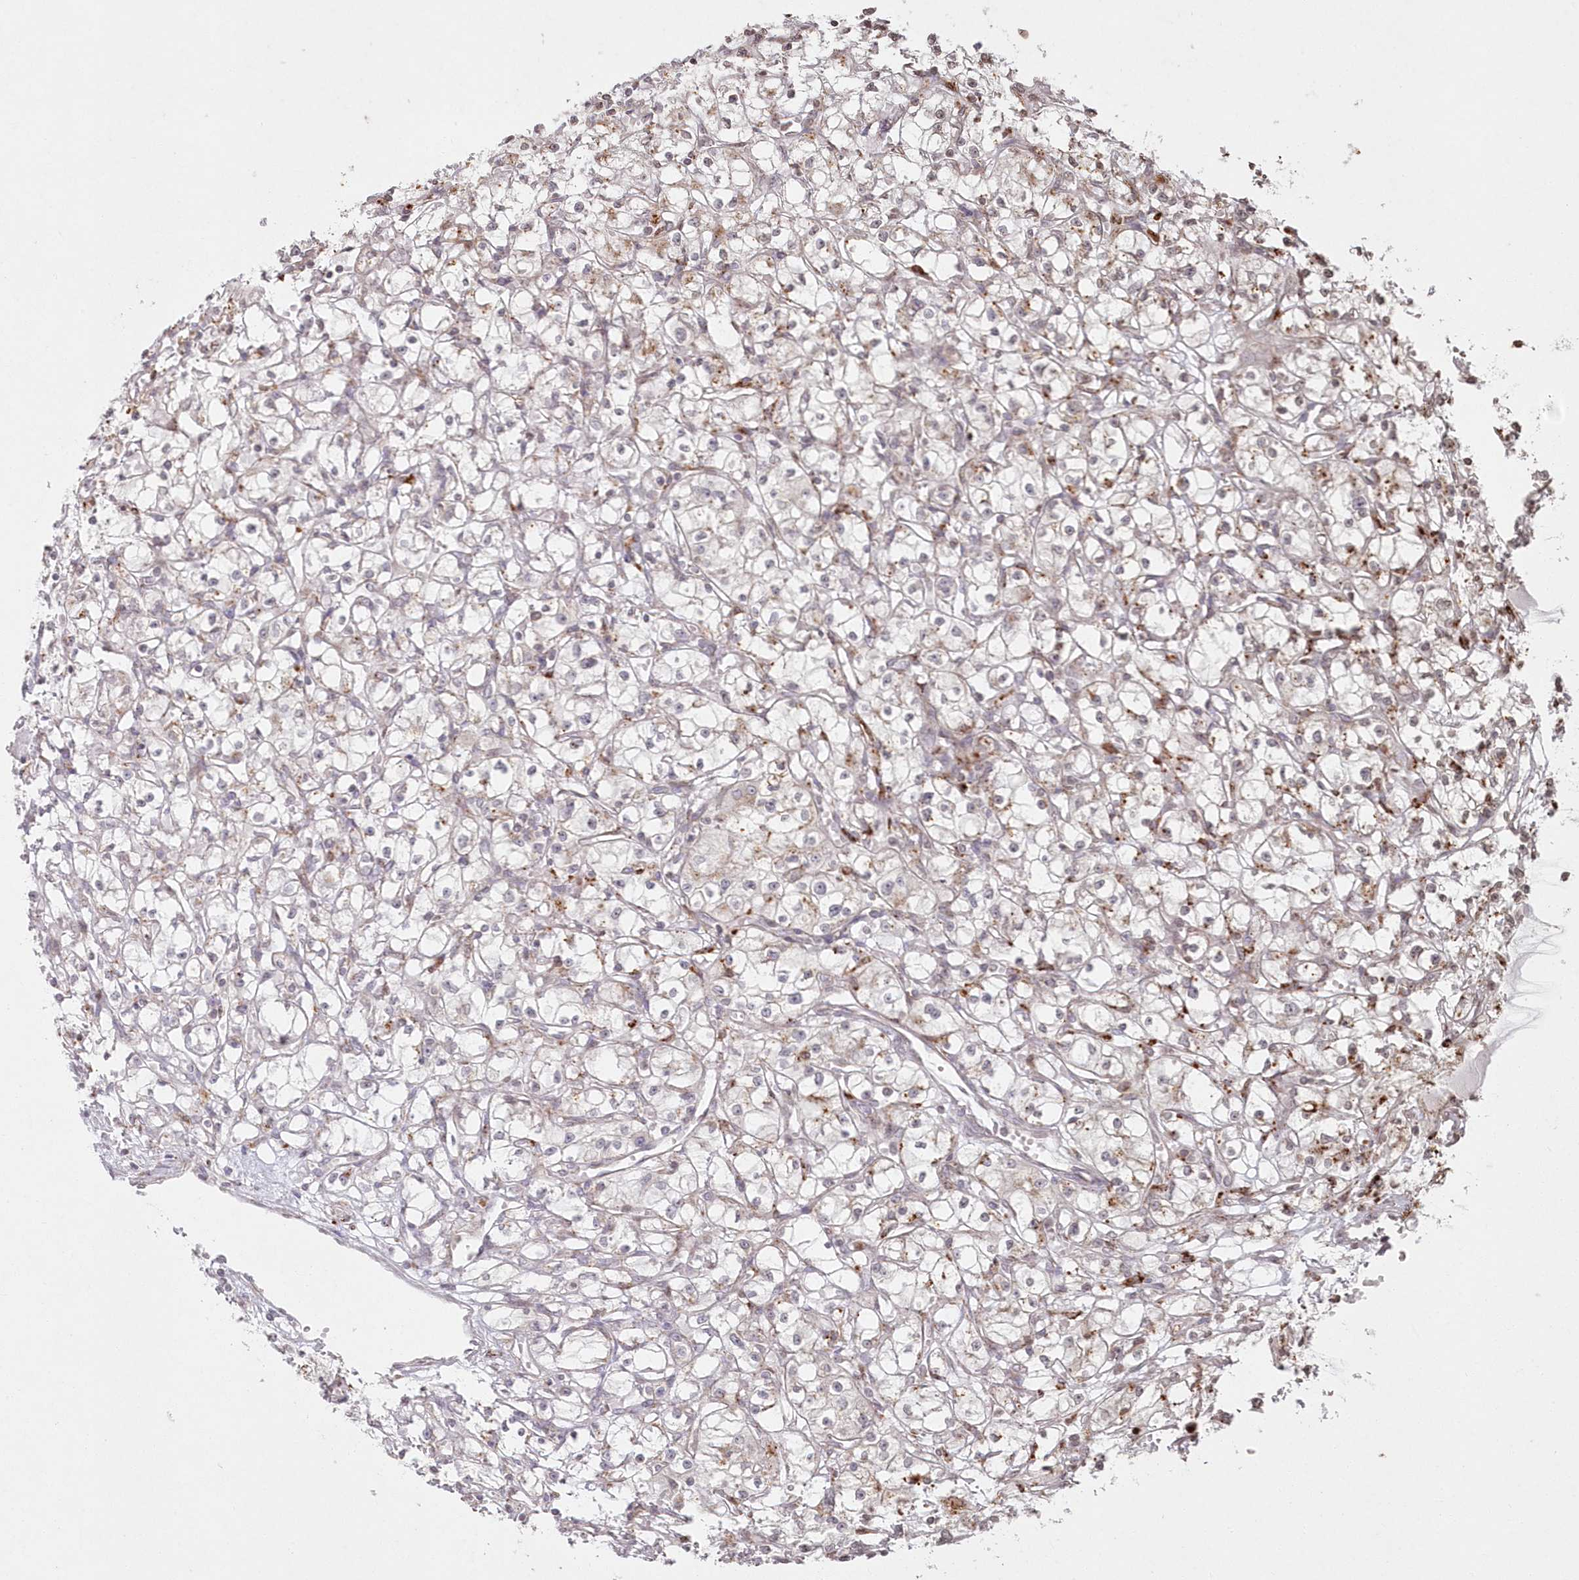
{"staining": {"intensity": "negative", "quantity": "none", "location": "none"}, "tissue": "renal cancer", "cell_type": "Tumor cells", "image_type": "cancer", "snomed": [{"axis": "morphology", "description": "Adenocarcinoma, NOS"}, {"axis": "topography", "description": "Kidney"}], "caption": "Tumor cells show no significant protein expression in renal cancer (adenocarcinoma). Brightfield microscopy of immunohistochemistry stained with DAB (brown) and hematoxylin (blue), captured at high magnification.", "gene": "ARSB", "patient": {"sex": "male", "age": 56}}